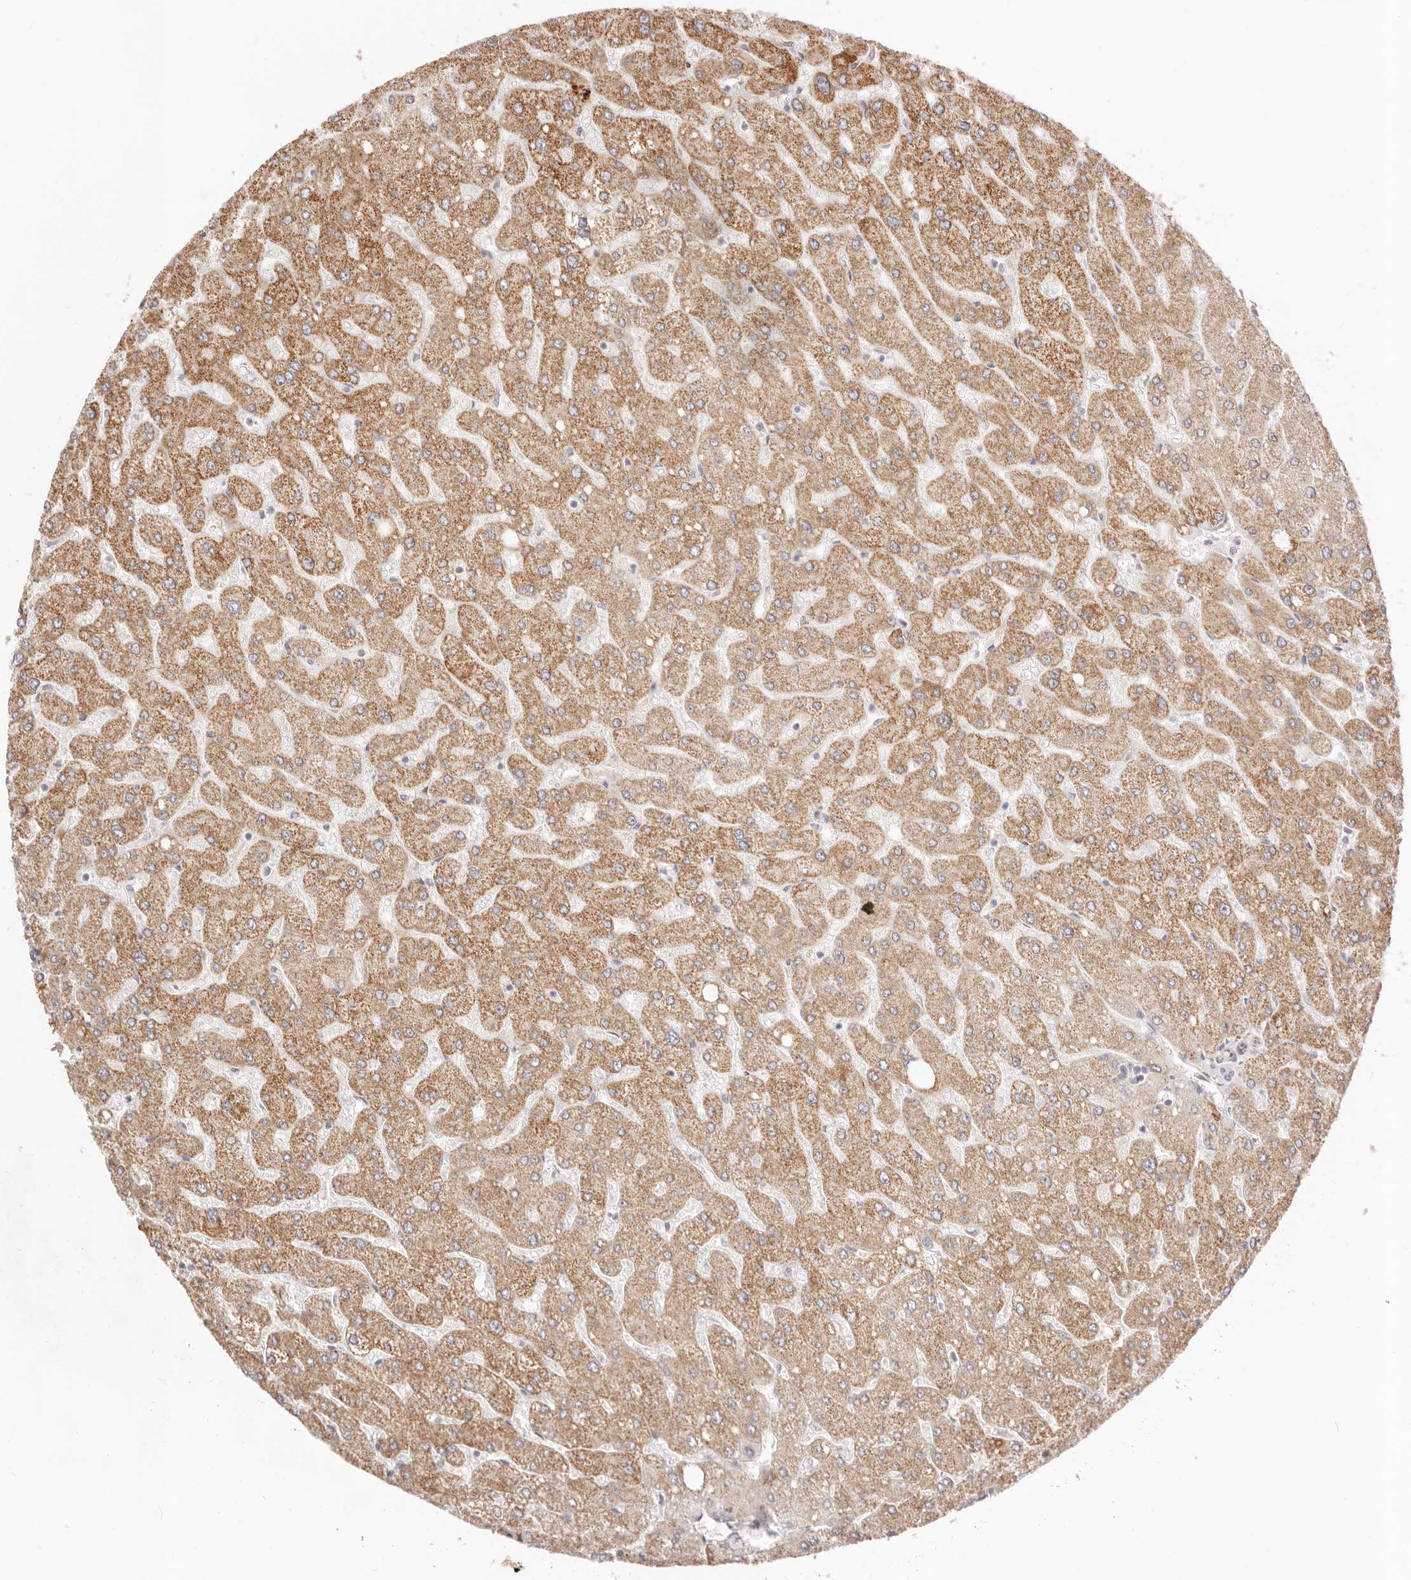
{"staining": {"intensity": "negative", "quantity": "none", "location": "none"}, "tissue": "liver", "cell_type": "Cholangiocytes", "image_type": "normal", "snomed": [{"axis": "morphology", "description": "Normal tissue, NOS"}, {"axis": "topography", "description": "Liver"}], "caption": "This is a histopathology image of immunohistochemistry (IHC) staining of unremarkable liver, which shows no expression in cholangiocytes. Brightfield microscopy of IHC stained with DAB (3,3'-diaminobenzidine) (brown) and hematoxylin (blue), captured at high magnification.", "gene": "SASS6", "patient": {"sex": "male", "age": 55}}